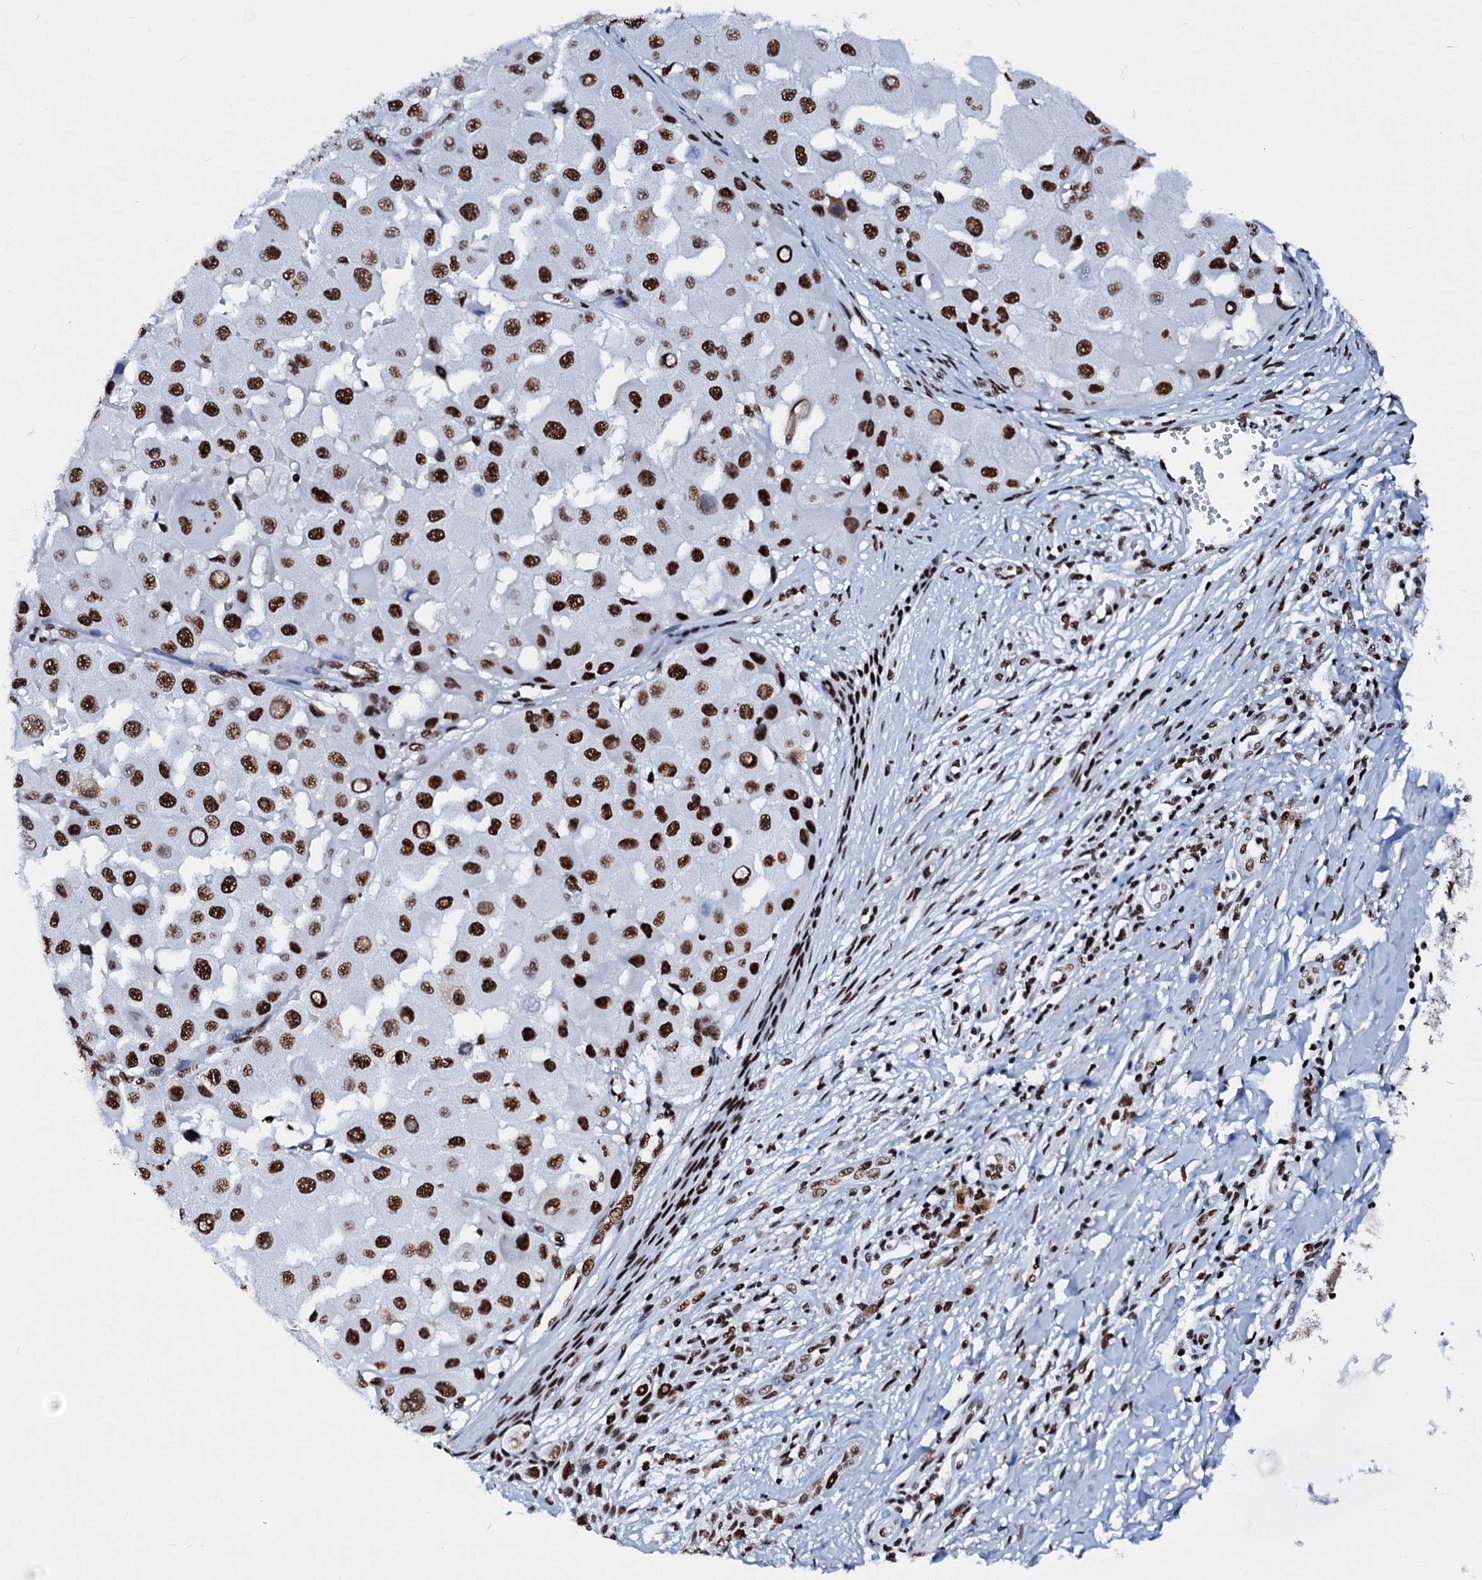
{"staining": {"intensity": "strong", "quantity": ">75%", "location": "nuclear"}, "tissue": "melanoma", "cell_type": "Tumor cells", "image_type": "cancer", "snomed": [{"axis": "morphology", "description": "Malignant melanoma, NOS"}, {"axis": "topography", "description": "Skin"}], "caption": "Malignant melanoma stained with a brown dye demonstrates strong nuclear positive positivity in about >75% of tumor cells.", "gene": "RALY", "patient": {"sex": "female", "age": 81}}